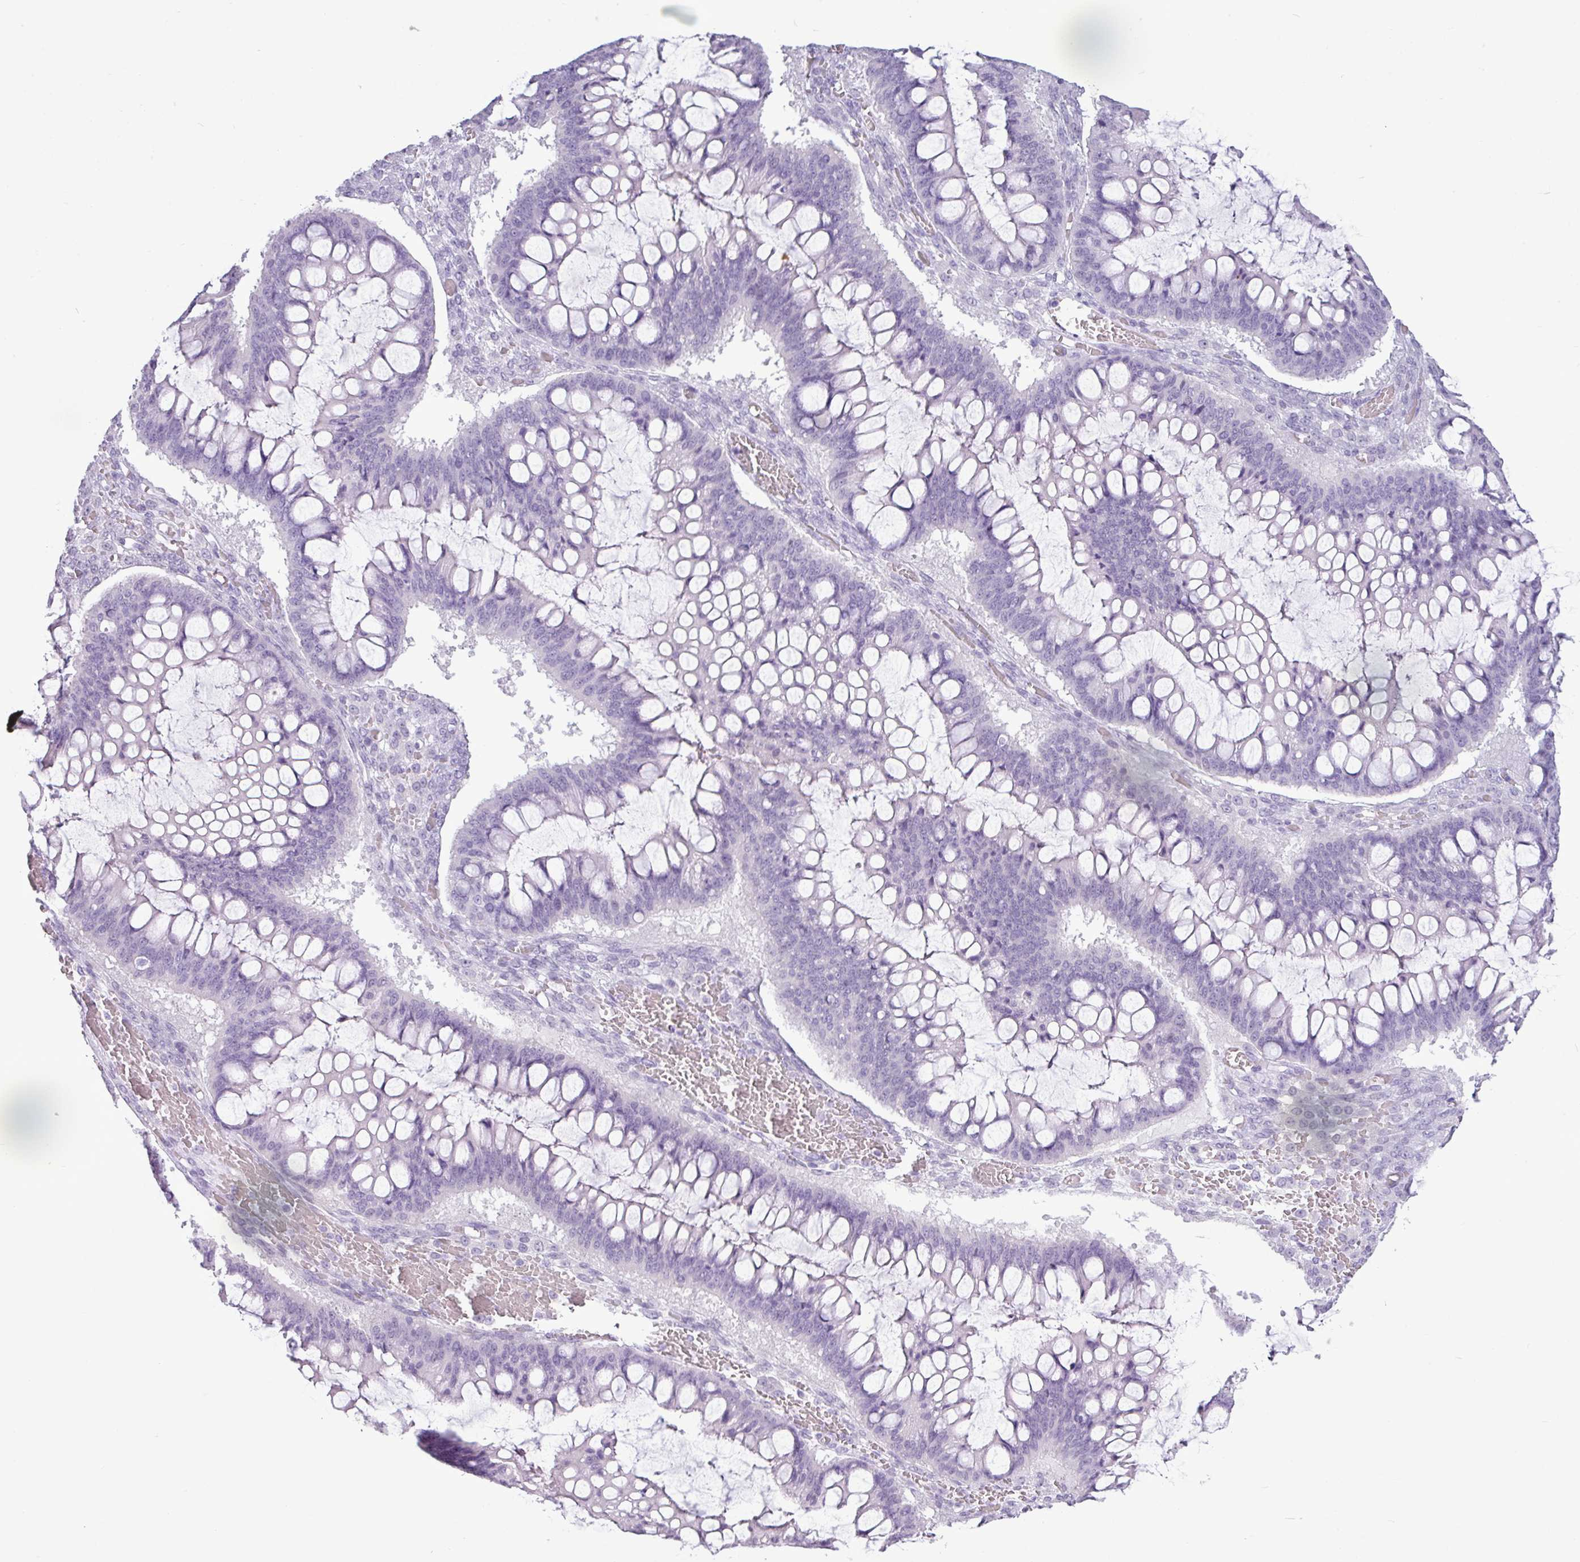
{"staining": {"intensity": "negative", "quantity": "none", "location": "none"}, "tissue": "ovarian cancer", "cell_type": "Tumor cells", "image_type": "cancer", "snomed": [{"axis": "morphology", "description": "Cystadenocarcinoma, mucinous, NOS"}, {"axis": "topography", "description": "Ovary"}], "caption": "Ovarian cancer stained for a protein using immunohistochemistry reveals no expression tumor cells.", "gene": "AMY2A", "patient": {"sex": "female", "age": 73}}